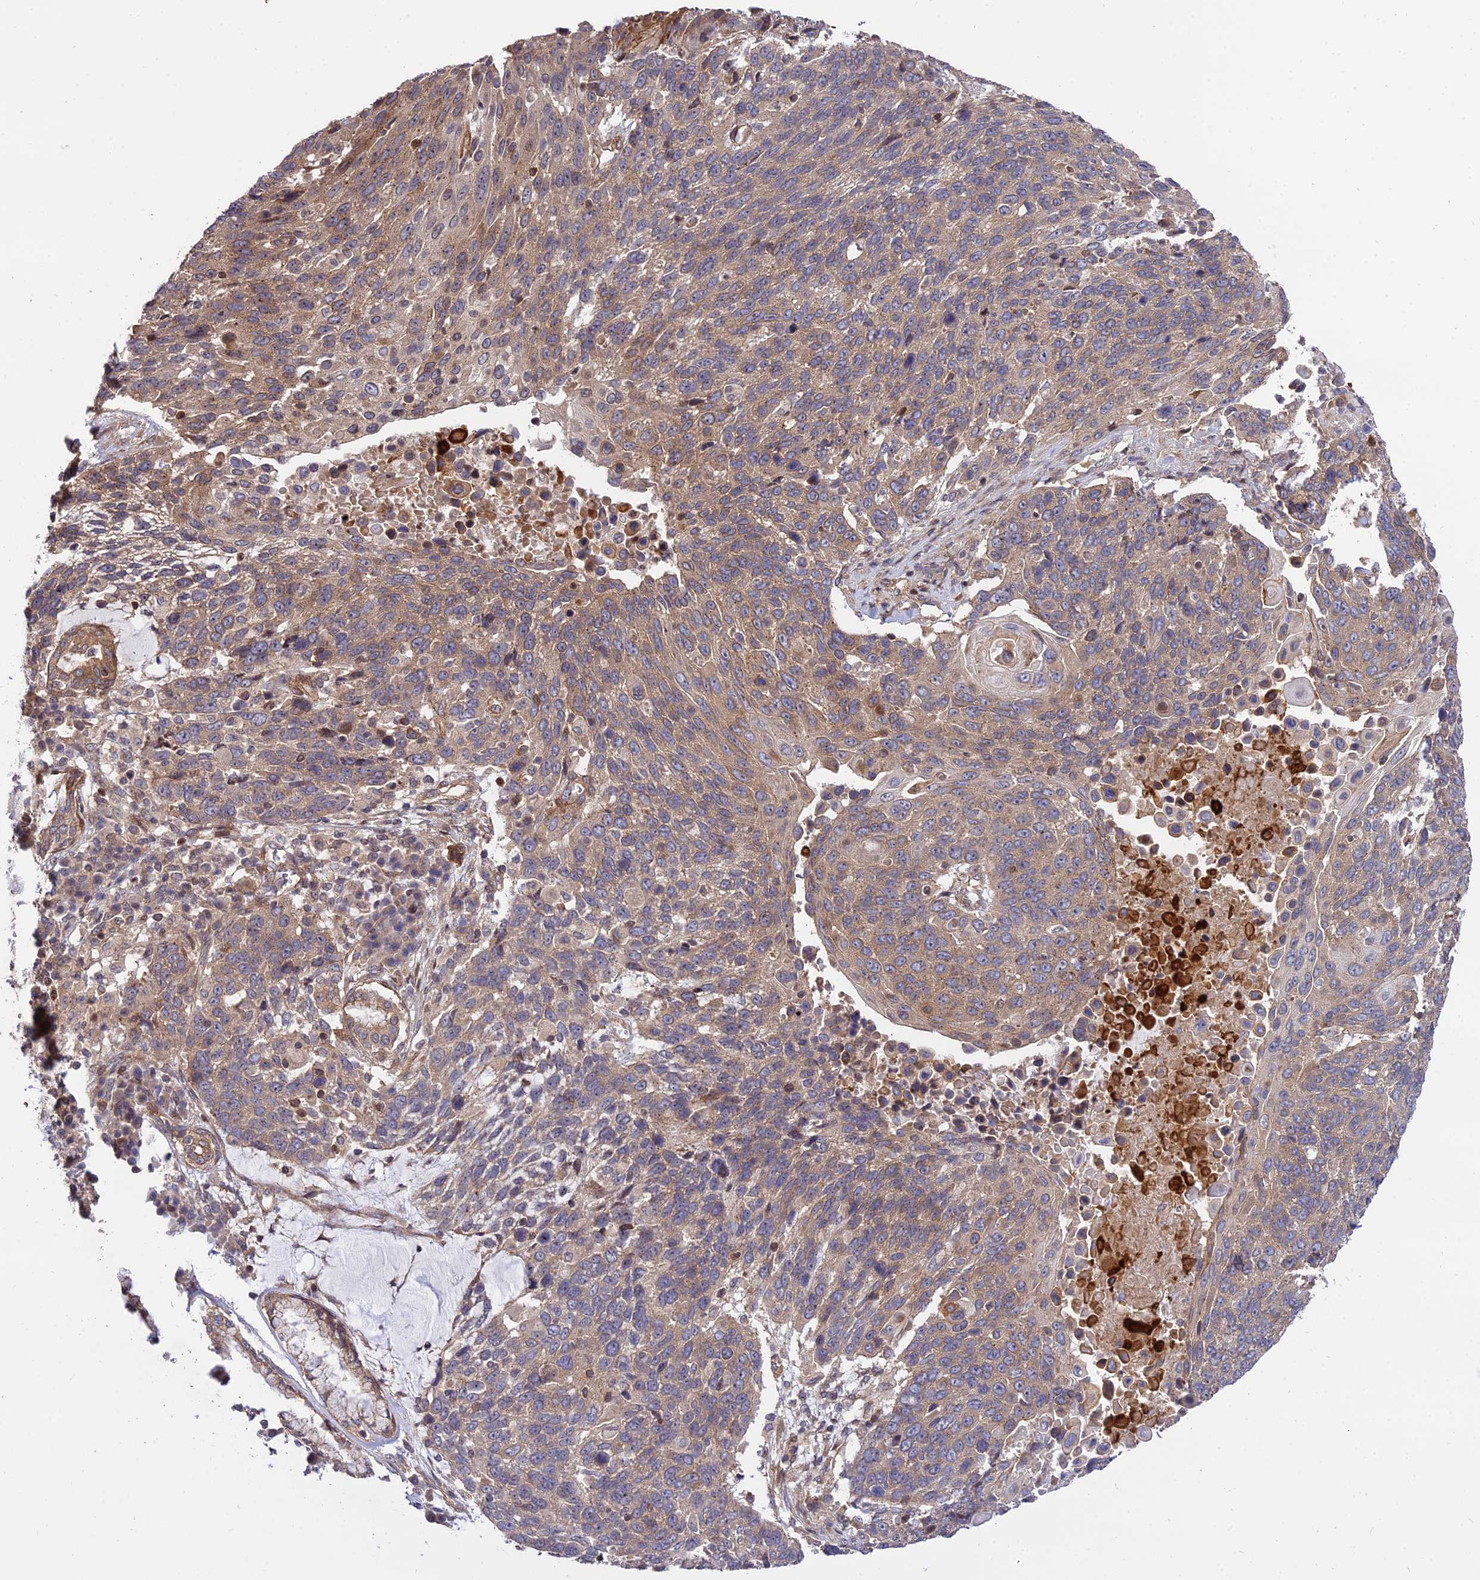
{"staining": {"intensity": "moderate", "quantity": ">75%", "location": "cytoplasmic/membranous"}, "tissue": "lung cancer", "cell_type": "Tumor cells", "image_type": "cancer", "snomed": [{"axis": "morphology", "description": "Squamous cell carcinoma, NOS"}, {"axis": "topography", "description": "Lung"}], "caption": "High-magnification brightfield microscopy of lung squamous cell carcinoma stained with DAB (3,3'-diaminobenzidine) (brown) and counterstained with hematoxylin (blue). tumor cells exhibit moderate cytoplasmic/membranous expression is identified in approximately>75% of cells. Nuclei are stained in blue.", "gene": "SMG6", "patient": {"sex": "male", "age": 66}}